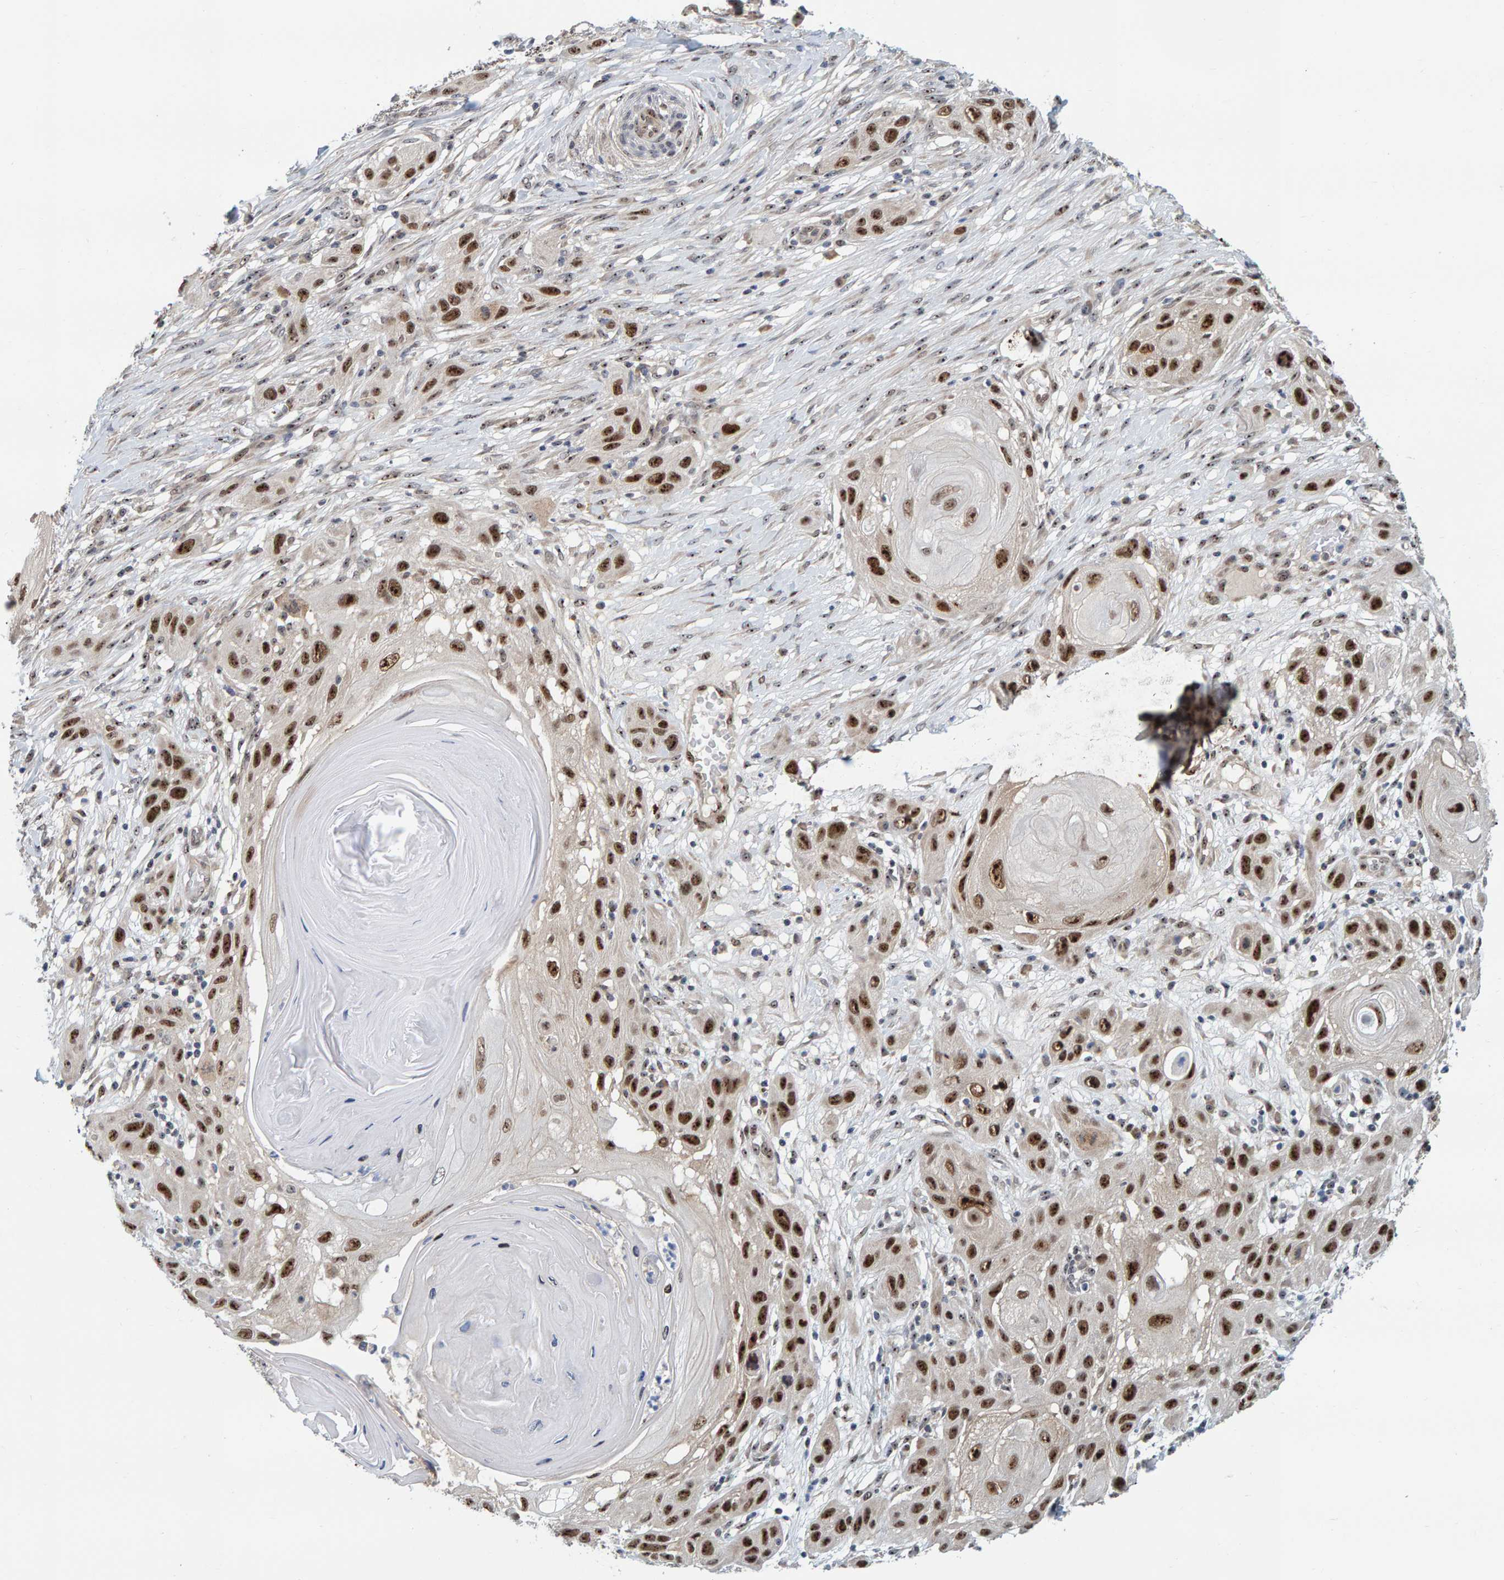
{"staining": {"intensity": "strong", "quantity": ">75%", "location": "nuclear"}, "tissue": "skin cancer", "cell_type": "Tumor cells", "image_type": "cancer", "snomed": [{"axis": "morphology", "description": "Squamous cell carcinoma, NOS"}, {"axis": "topography", "description": "Skin"}], "caption": "IHC micrograph of human skin squamous cell carcinoma stained for a protein (brown), which displays high levels of strong nuclear staining in about >75% of tumor cells.", "gene": "POLR1E", "patient": {"sex": "female", "age": 96}}